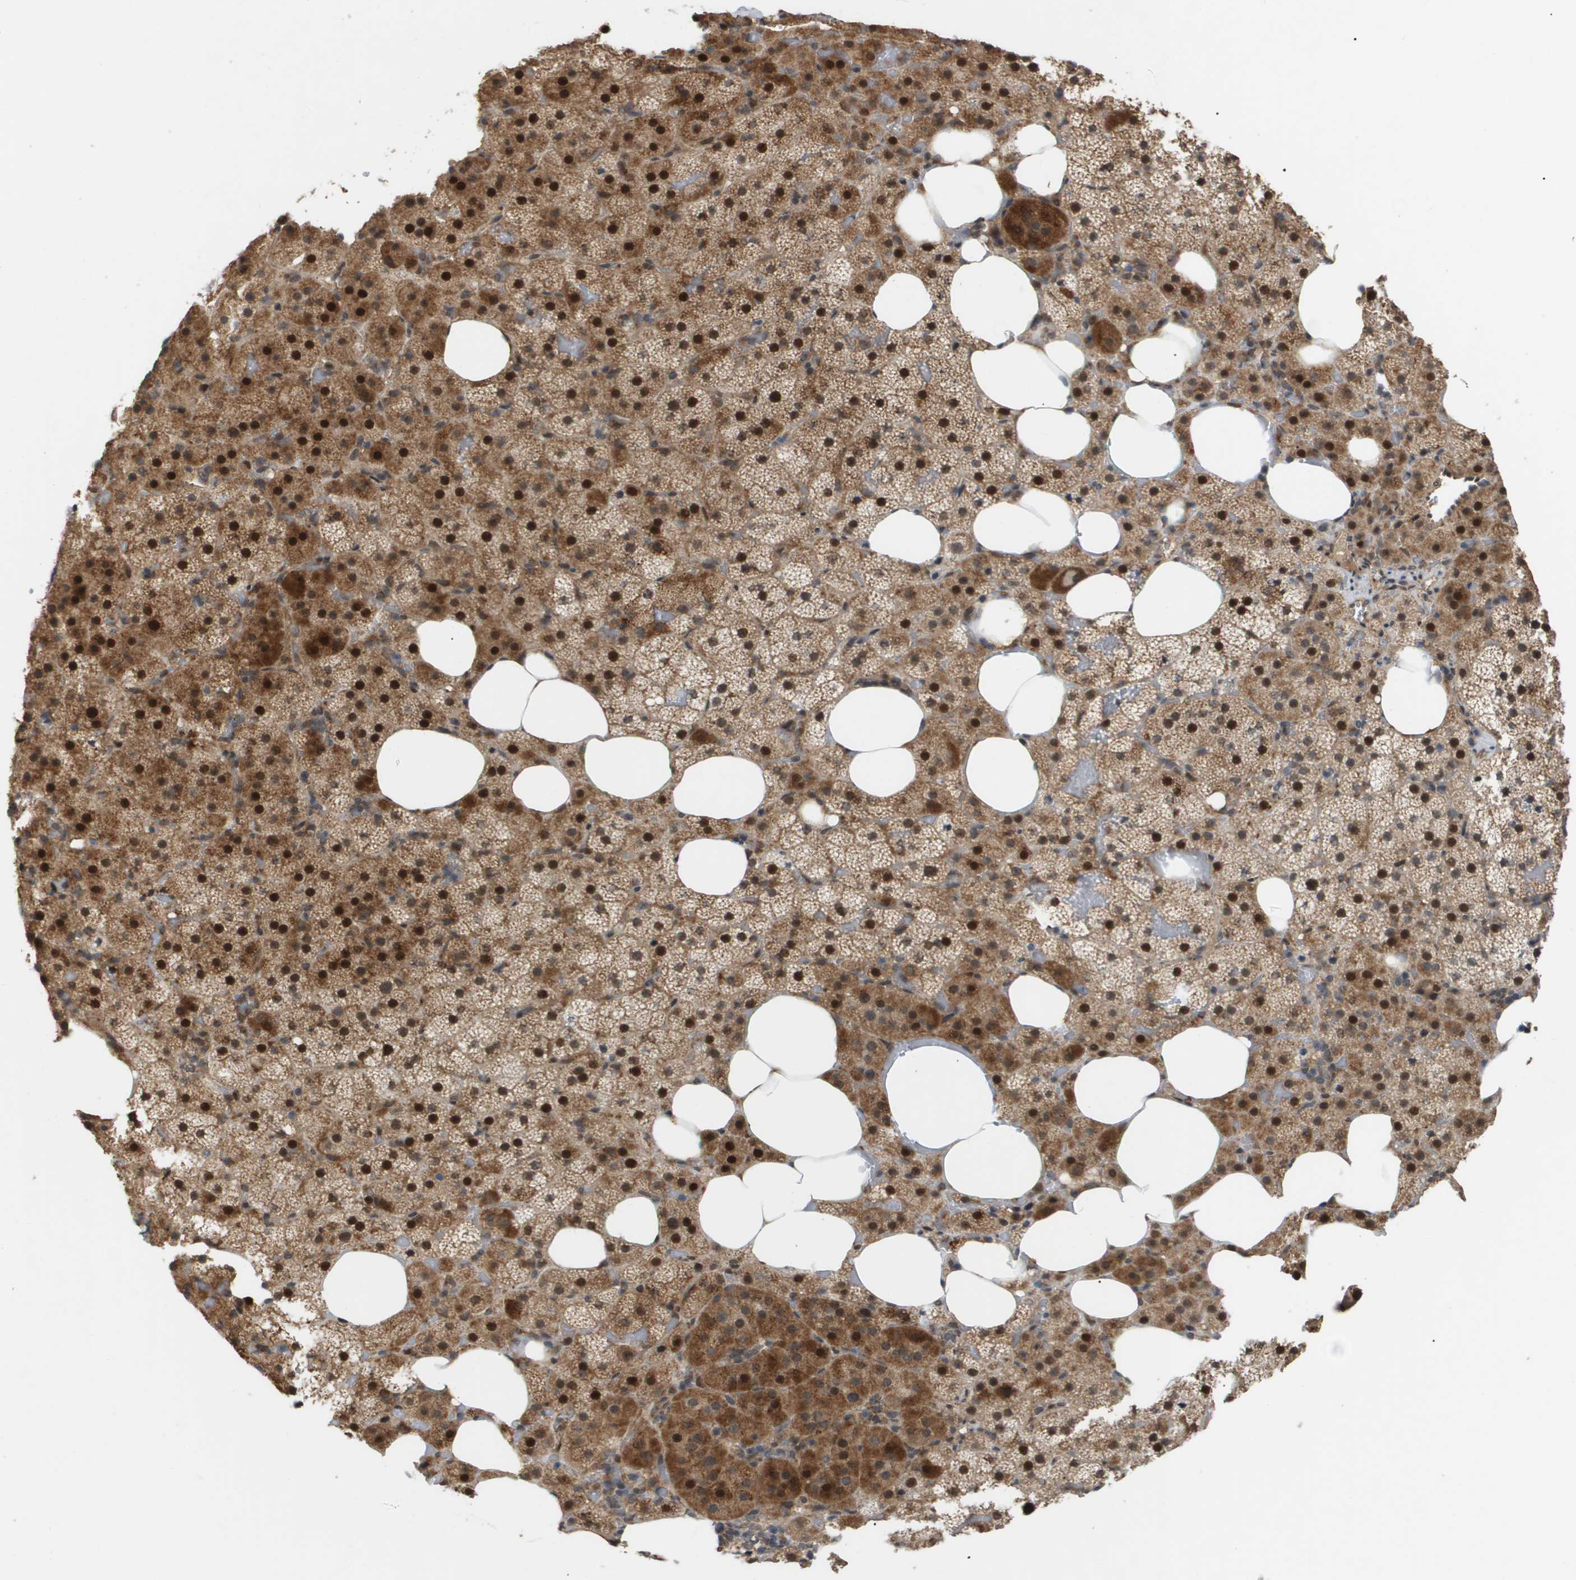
{"staining": {"intensity": "moderate", "quantity": ">75%", "location": "cytoplasmic/membranous,nuclear"}, "tissue": "adrenal gland", "cell_type": "Glandular cells", "image_type": "normal", "snomed": [{"axis": "morphology", "description": "Normal tissue, NOS"}, {"axis": "topography", "description": "Adrenal gland"}], "caption": "Protein expression analysis of unremarkable human adrenal gland reveals moderate cytoplasmic/membranous,nuclear staining in about >75% of glandular cells.", "gene": "PDGFB", "patient": {"sex": "female", "age": 59}}